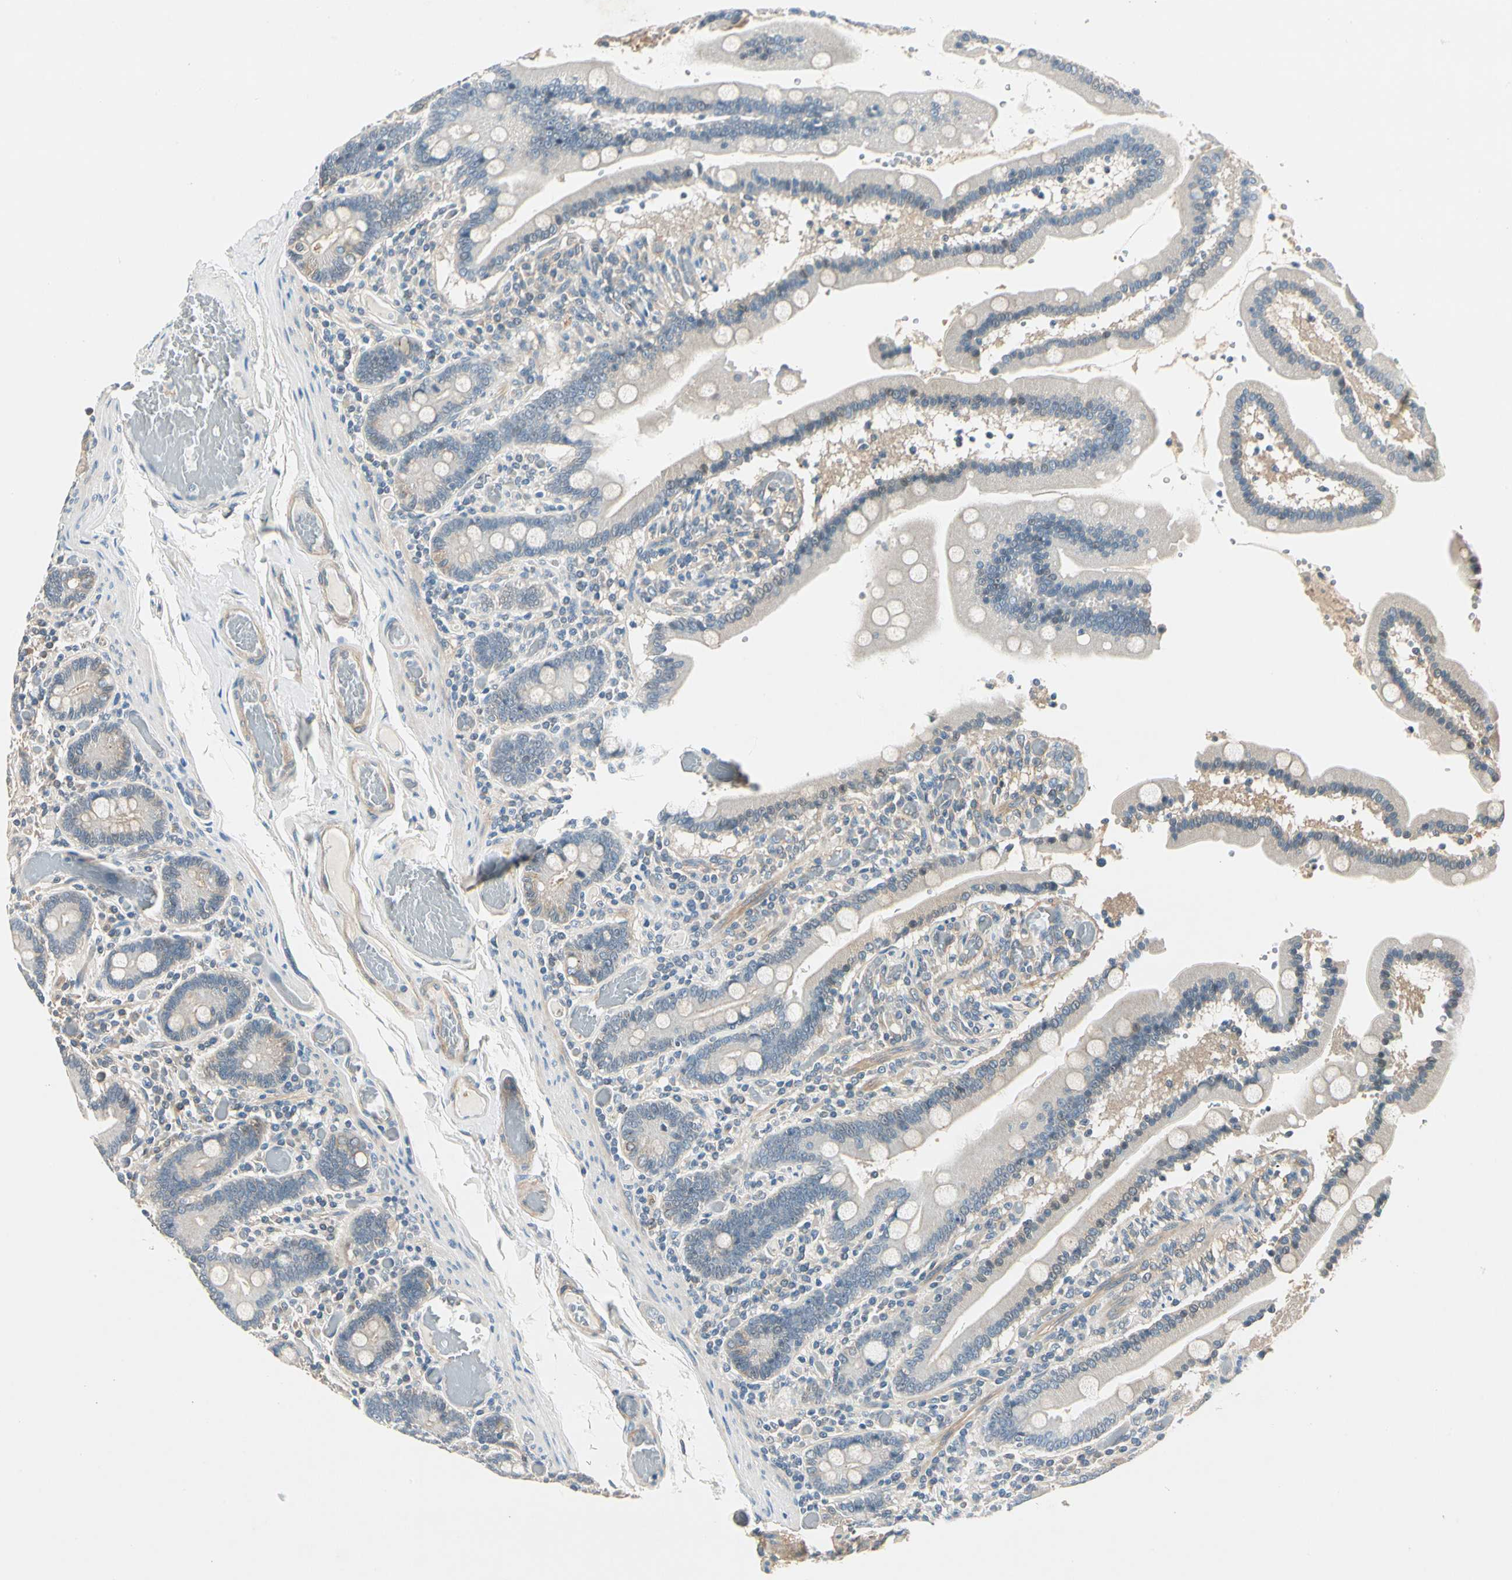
{"staining": {"intensity": "moderate", "quantity": "25%-75%", "location": "cytoplasmic/membranous"}, "tissue": "small intestine", "cell_type": "Glandular cells", "image_type": "normal", "snomed": [{"axis": "morphology", "description": "Normal tissue, NOS"}, {"axis": "topography", "description": "Small intestine"}], "caption": "Immunohistochemical staining of unremarkable small intestine shows 25%-75% levels of moderate cytoplasmic/membranous protein expression in approximately 25%-75% of glandular cells. The staining was performed using DAB (3,3'-diaminobenzidine) to visualize the protein expression in brown, while the nuclei were stained in blue with hematoxylin (Magnification: 20x).", "gene": "ROCK2", "patient": {"sex": "male", "age": 59}}